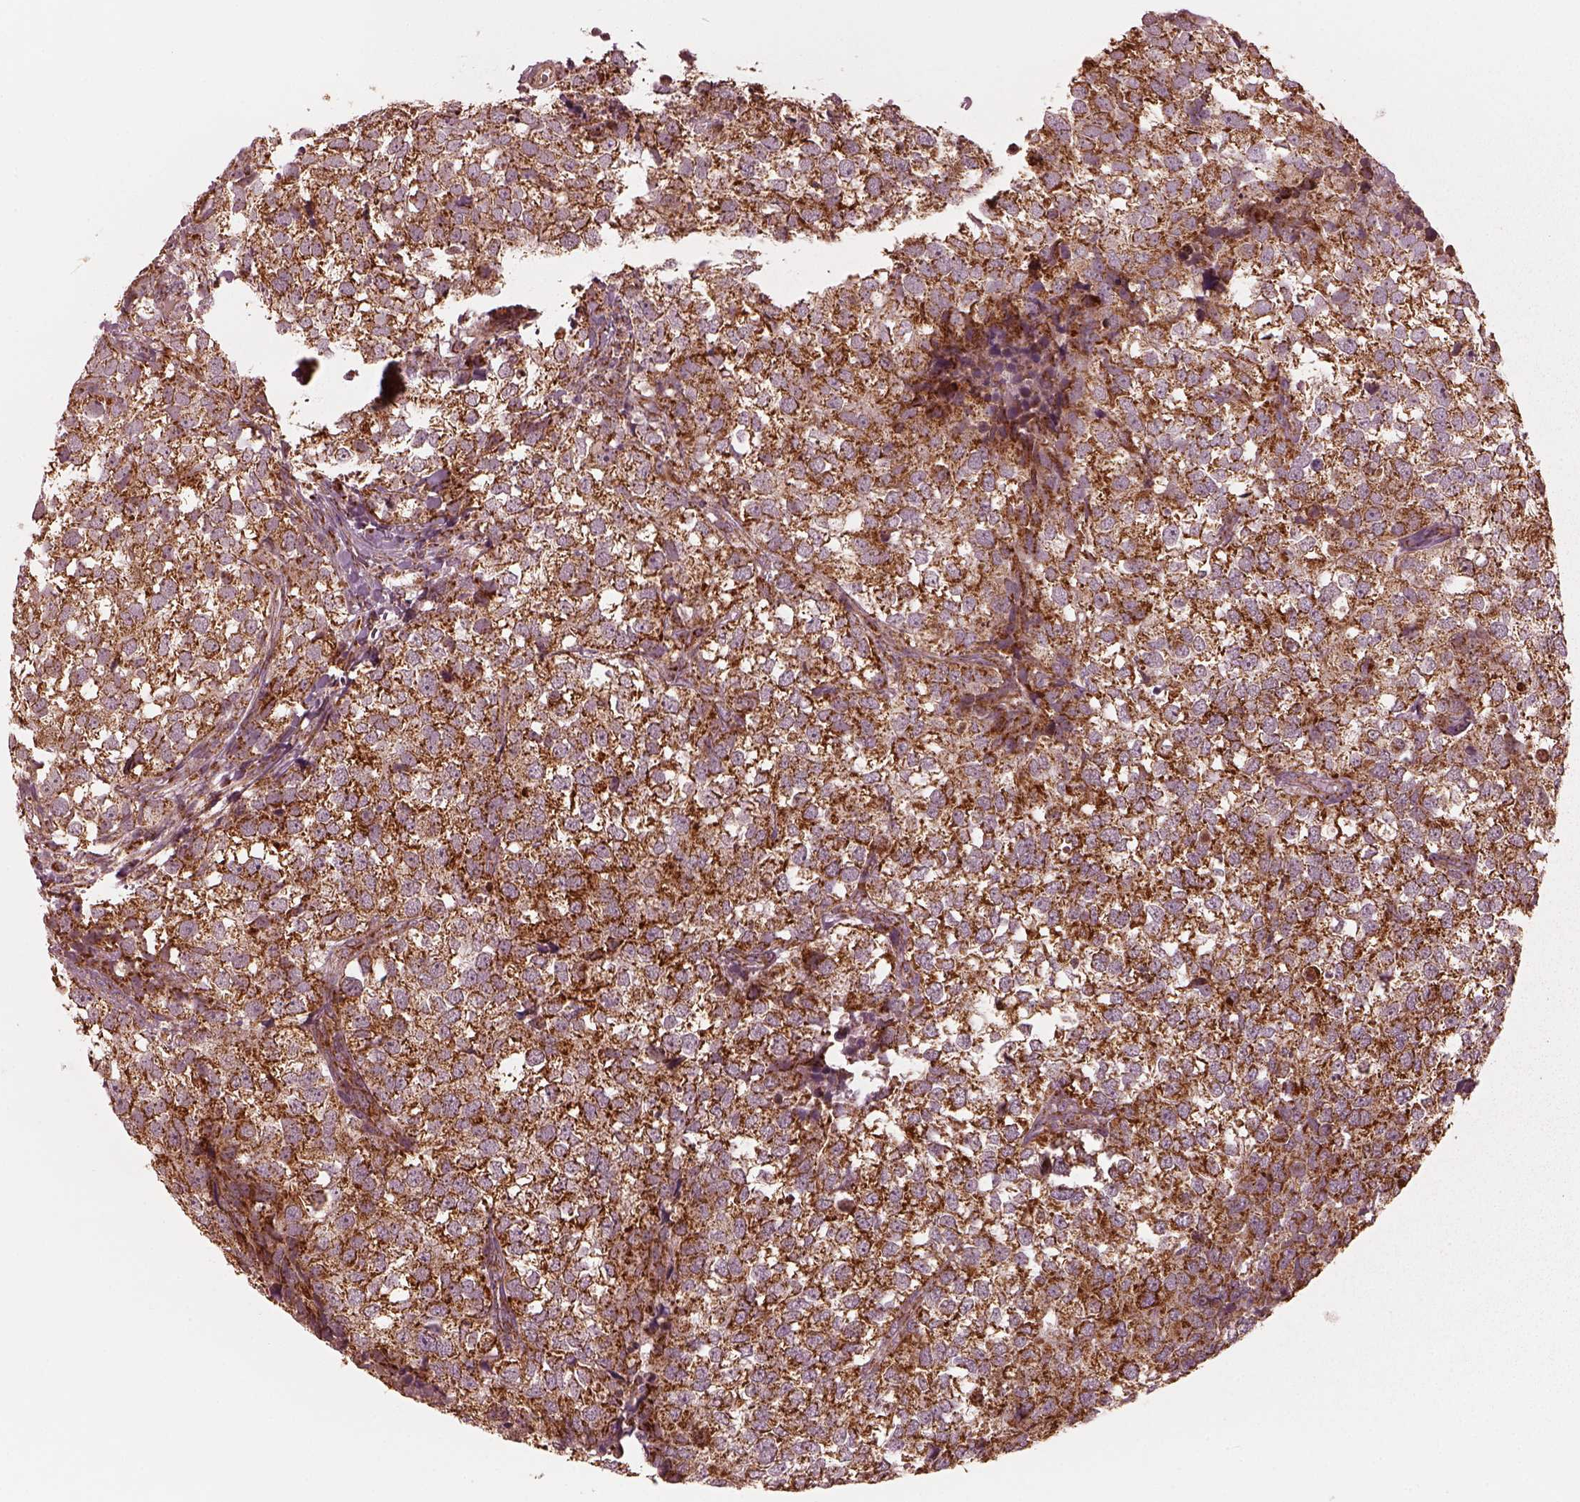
{"staining": {"intensity": "strong", "quantity": "25%-75%", "location": "cytoplasmic/membranous"}, "tissue": "breast cancer", "cell_type": "Tumor cells", "image_type": "cancer", "snomed": [{"axis": "morphology", "description": "Duct carcinoma"}, {"axis": "topography", "description": "Breast"}], "caption": "Breast cancer (intraductal carcinoma) tissue exhibits strong cytoplasmic/membranous expression in approximately 25%-75% of tumor cells", "gene": "NDUFB10", "patient": {"sex": "female", "age": 30}}